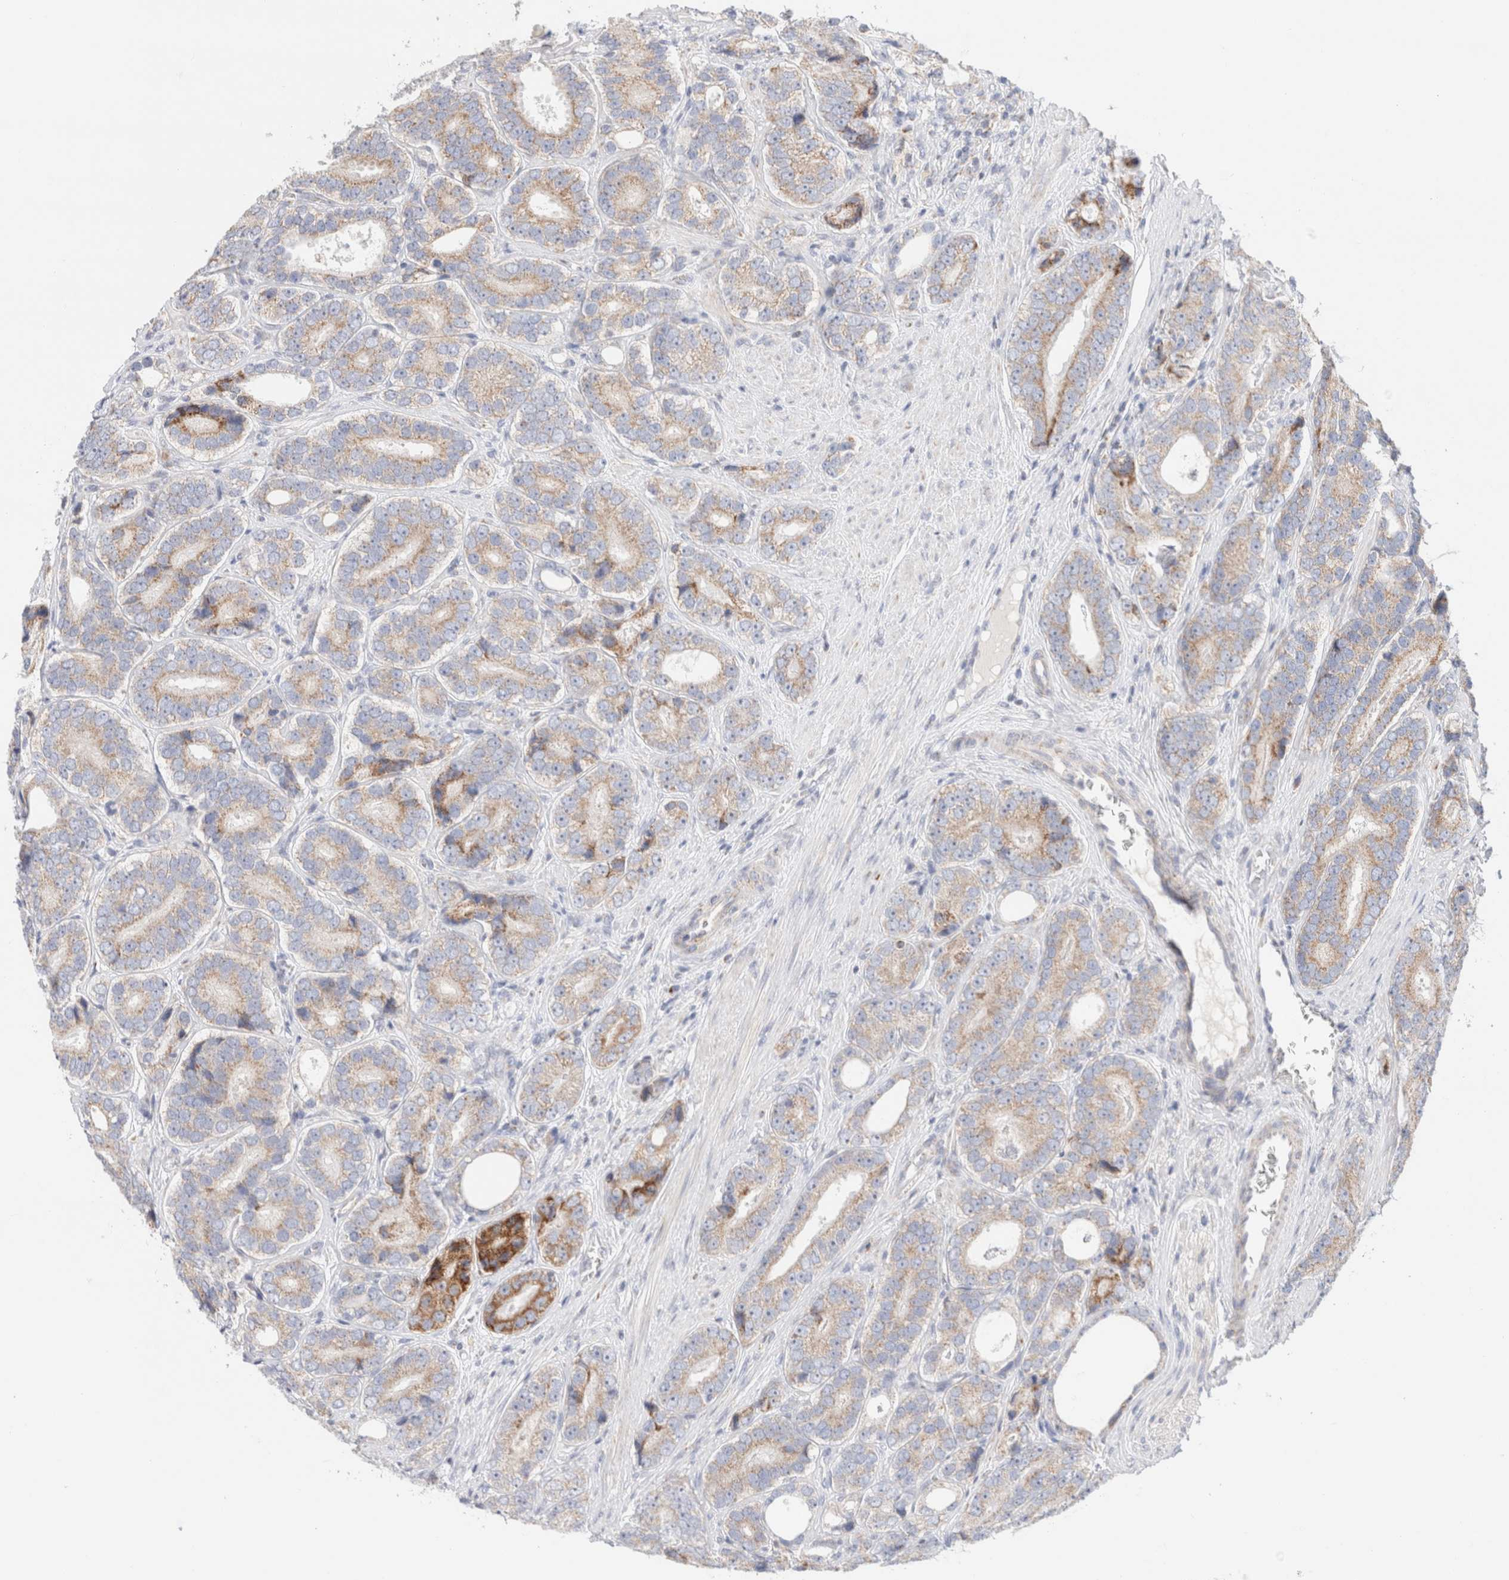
{"staining": {"intensity": "weak", "quantity": ">75%", "location": "cytoplasmic/membranous"}, "tissue": "prostate cancer", "cell_type": "Tumor cells", "image_type": "cancer", "snomed": [{"axis": "morphology", "description": "Adenocarcinoma, High grade"}, {"axis": "topography", "description": "Prostate"}], "caption": "Adenocarcinoma (high-grade) (prostate) was stained to show a protein in brown. There is low levels of weak cytoplasmic/membranous positivity in about >75% of tumor cells.", "gene": "ATP6V1C1", "patient": {"sex": "male", "age": 56}}